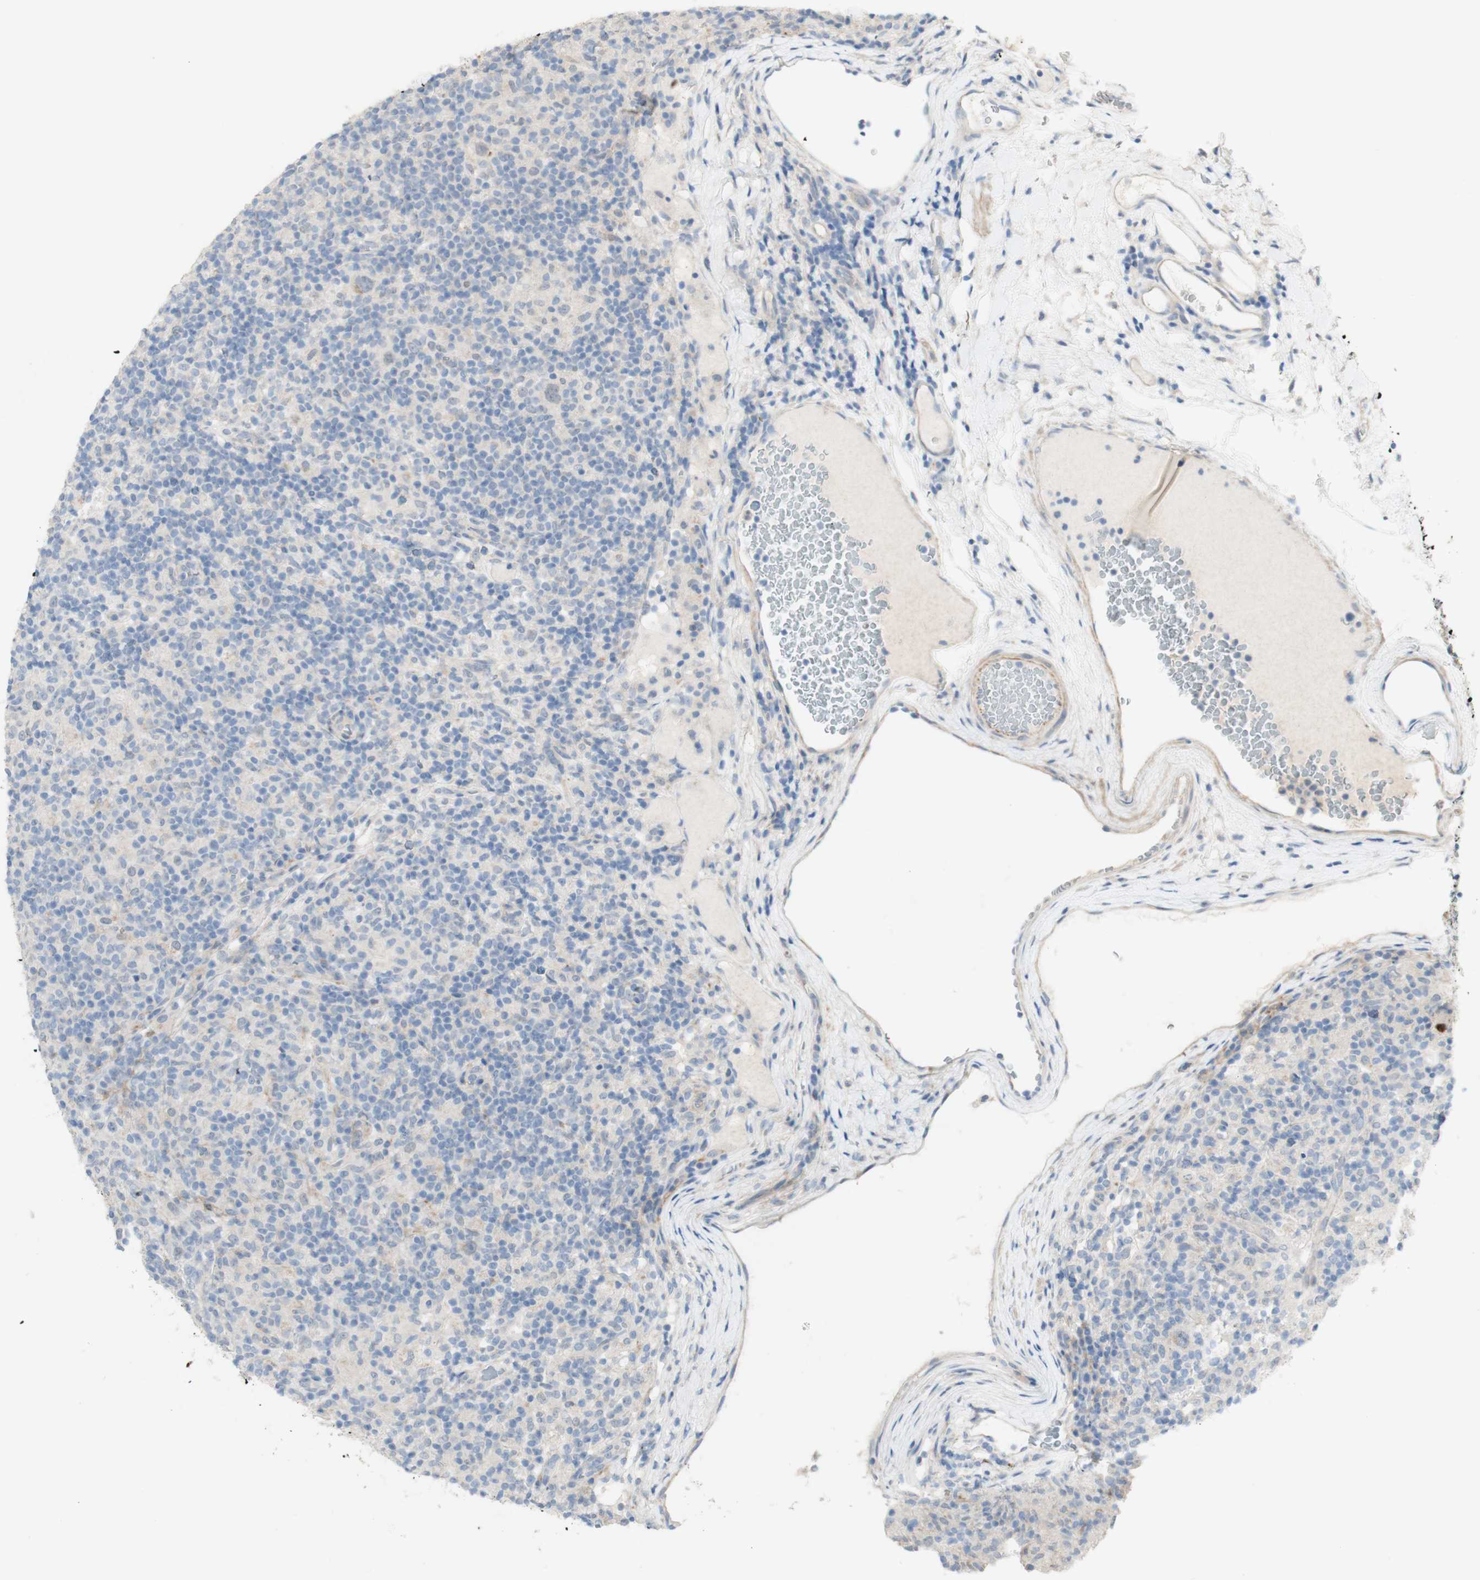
{"staining": {"intensity": "negative", "quantity": "none", "location": "none"}, "tissue": "lymphoma", "cell_type": "Tumor cells", "image_type": "cancer", "snomed": [{"axis": "morphology", "description": "Hodgkin's disease, NOS"}, {"axis": "topography", "description": "Lymph node"}], "caption": "Photomicrograph shows no protein staining in tumor cells of Hodgkin's disease tissue.", "gene": "MANEA", "patient": {"sex": "male", "age": 70}}